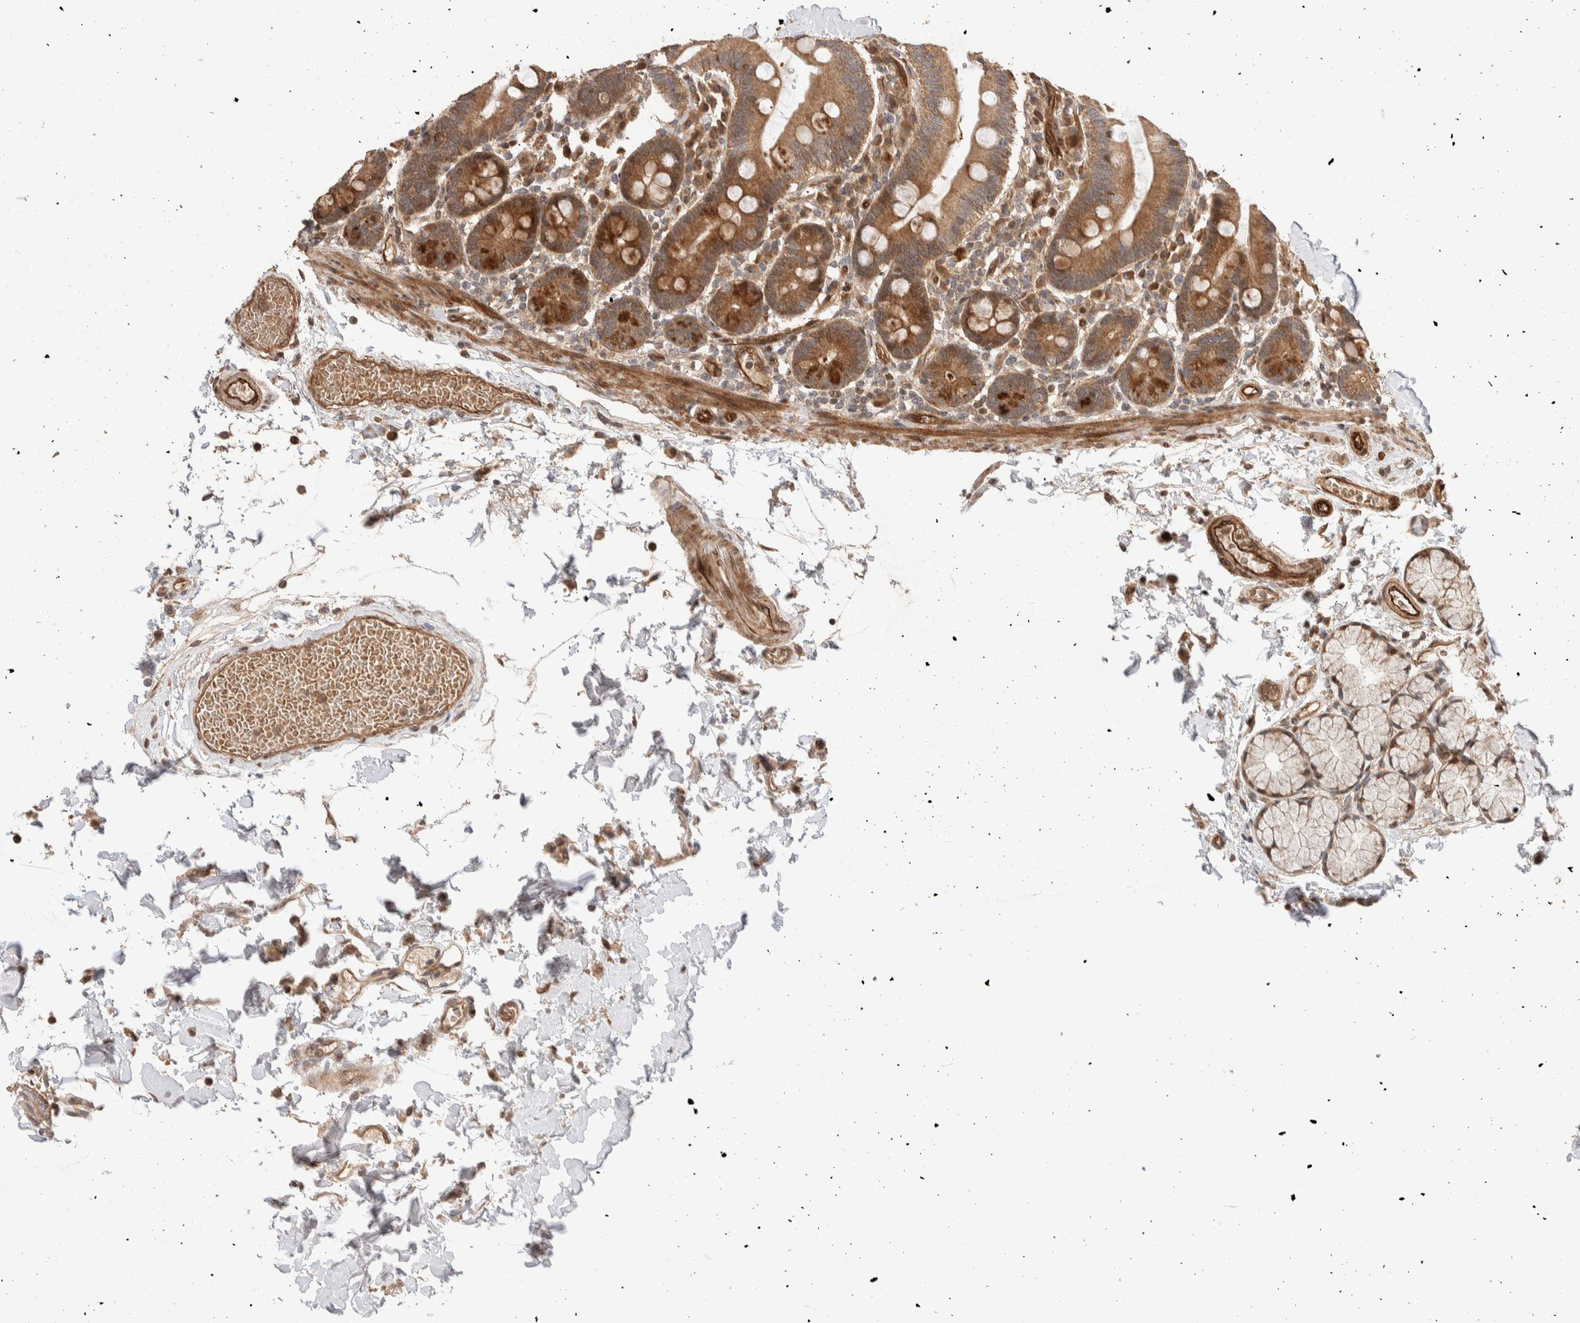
{"staining": {"intensity": "moderate", "quantity": ">75%", "location": "cytoplasmic/membranous"}, "tissue": "duodenum", "cell_type": "Glandular cells", "image_type": "normal", "snomed": [{"axis": "morphology", "description": "Normal tissue, NOS"}, {"axis": "topography", "description": "Small intestine, NOS"}], "caption": "Human duodenum stained for a protein (brown) demonstrates moderate cytoplasmic/membranous positive positivity in about >75% of glandular cells.", "gene": "ERC1", "patient": {"sex": "female", "age": 71}}